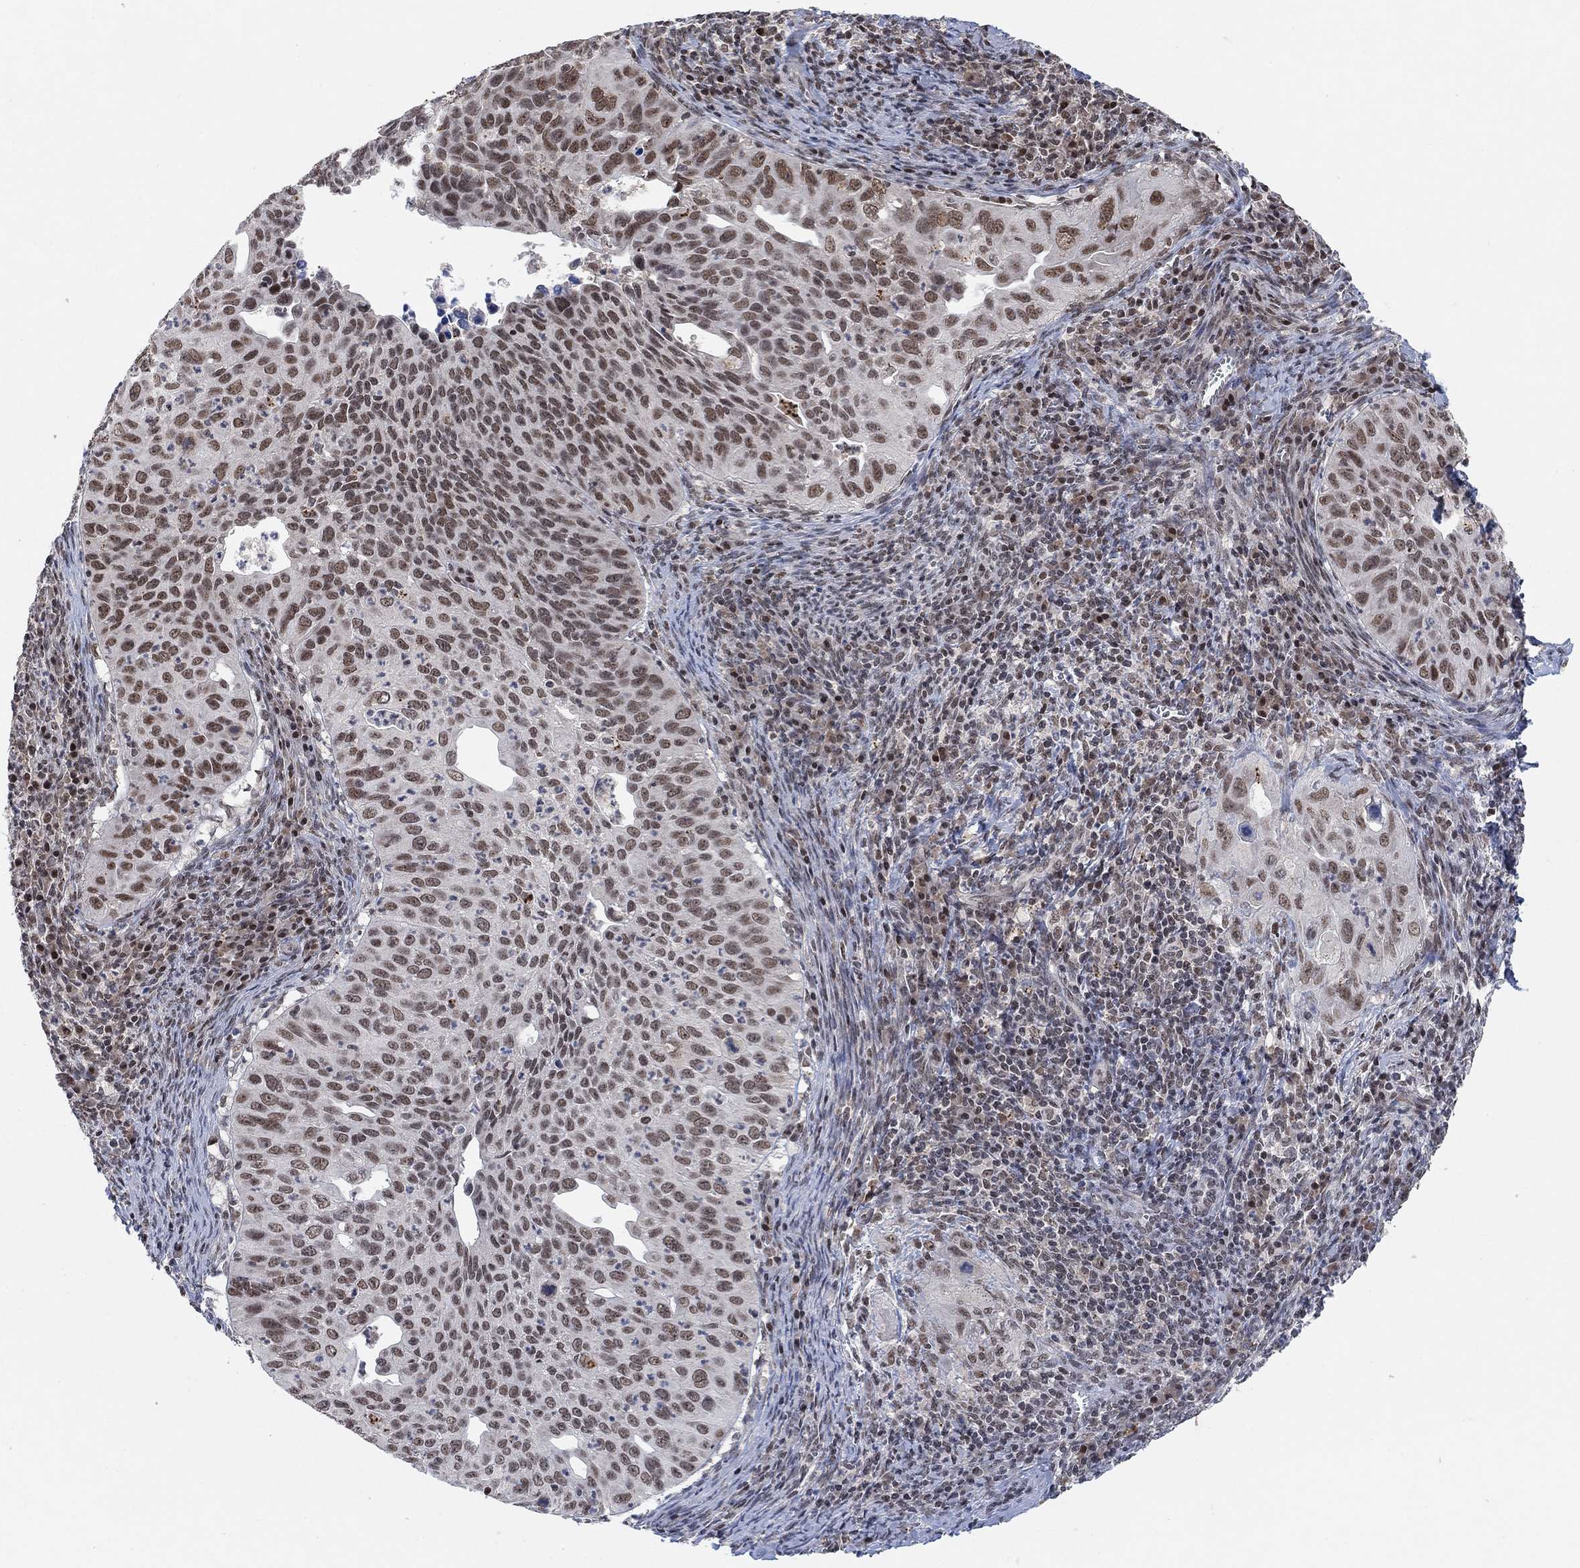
{"staining": {"intensity": "strong", "quantity": "25%-75%", "location": "nuclear"}, "tissue": "cervical cancer", "cell_type": "Tumor cells", "image_type": "cancer", "snomed": [{"axis": "morphology", "description": "Squamous cell carcinoma, NOS"}, {"axis": "topography", "description": "Cervix"}], "caption": "Immunohistochemistry (IHC) staining of cervical cancer, which reveals high levels of strong nuclear staining in approximately 25%-75% of tumor cells indicating strong nuclear protein staining. The staining was performed using DAB (brown) for protein detection and nuclei were counterstained in hematoxylin (blue).", "gene": "THAP8", "patient": {"sex": "female", "age": 26}}